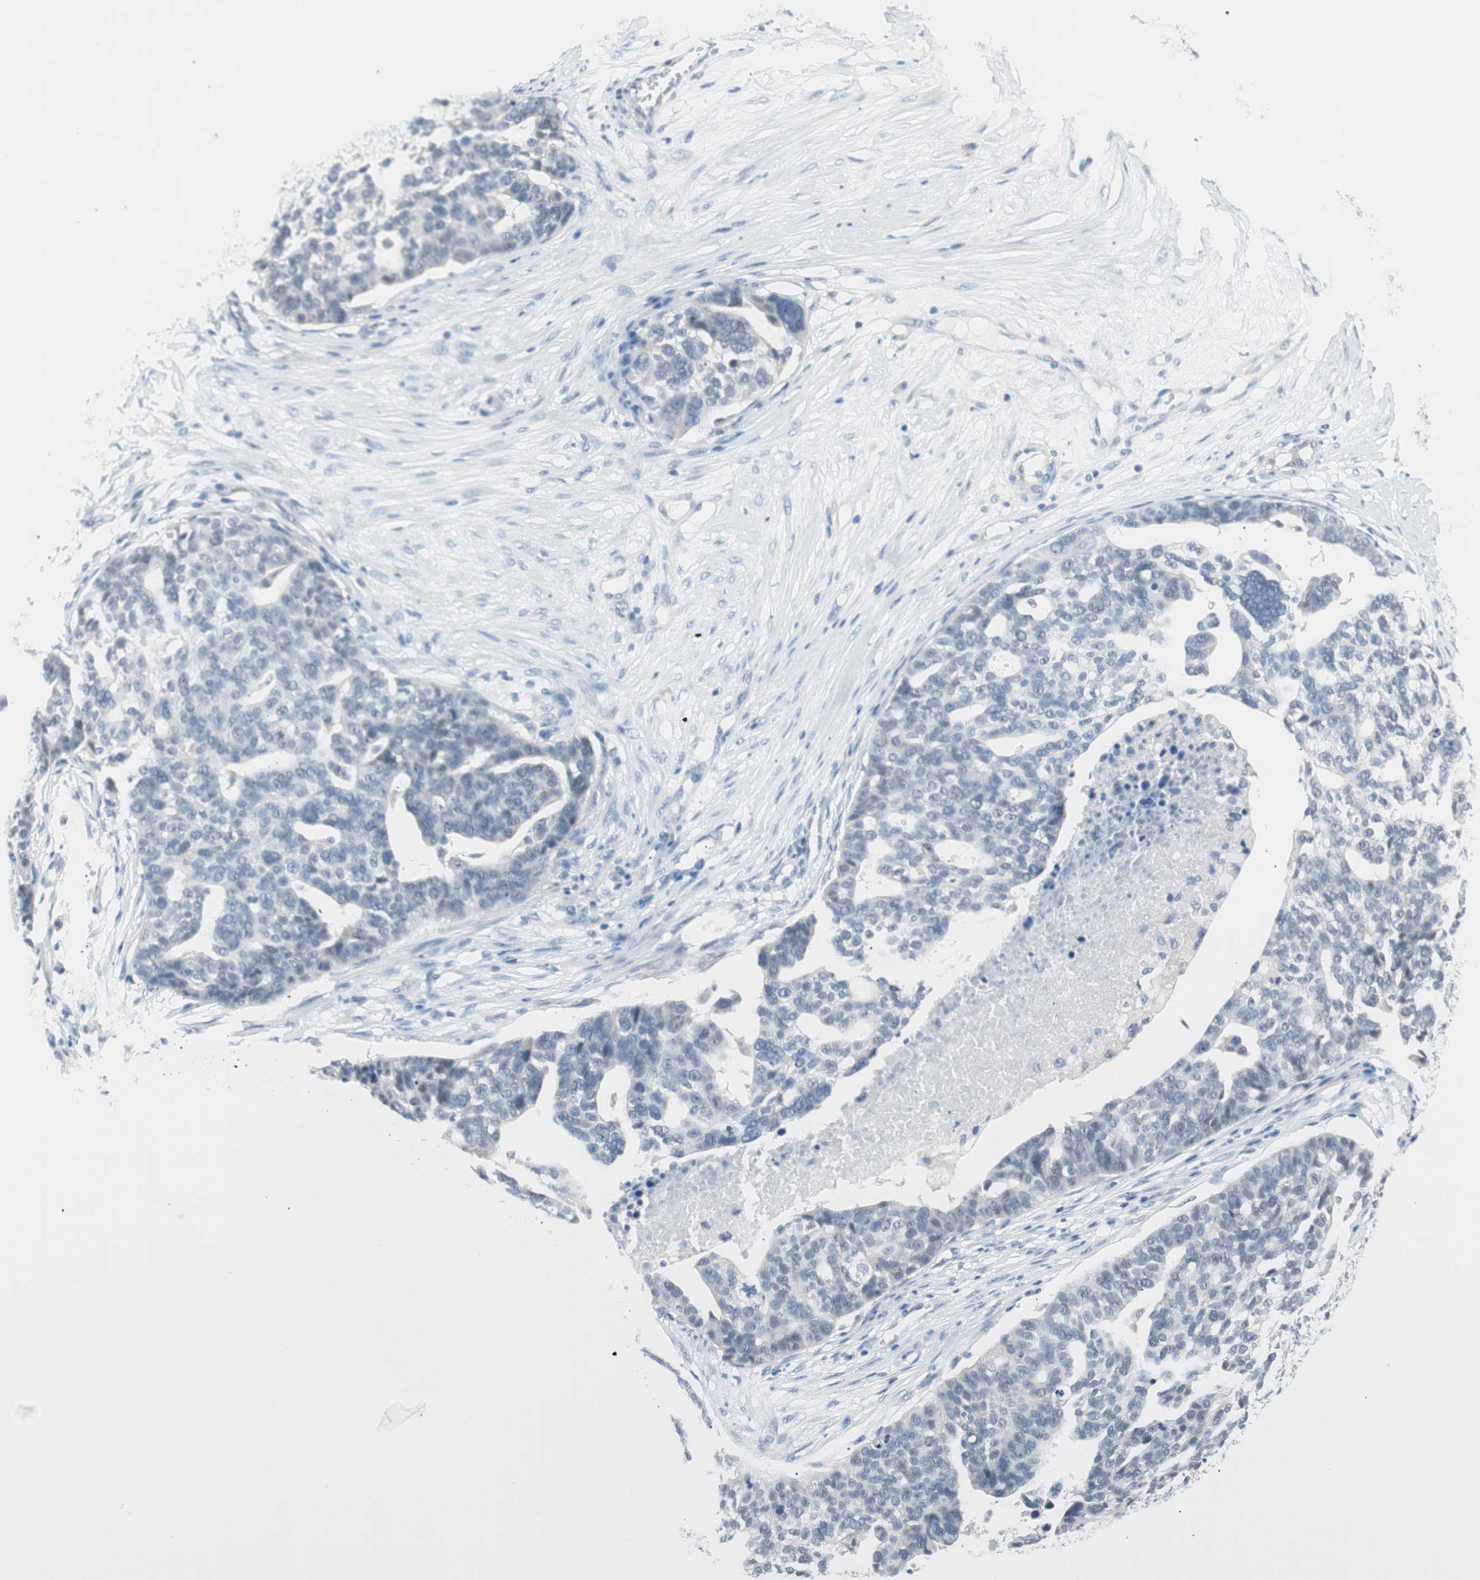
{"staining": {"intensity": "negative", "quantity": "none", "location": "none"}, "tissue": "ovarian cancer", "cell_type": "Tumor cells", "image_type": "cancer", "snomed": [{"axis": "morphology", "description": "Cystadenocarcinoma, serous, NOS"}, {"axis": "topography", "description": "Ovary"}], "caption": "Image shows no protein staining in tumor cells of ovarian serous cystadenocarcinoma tissue.", "gene": "VIL1", "patient": {"sex": "female", "age": 59}}